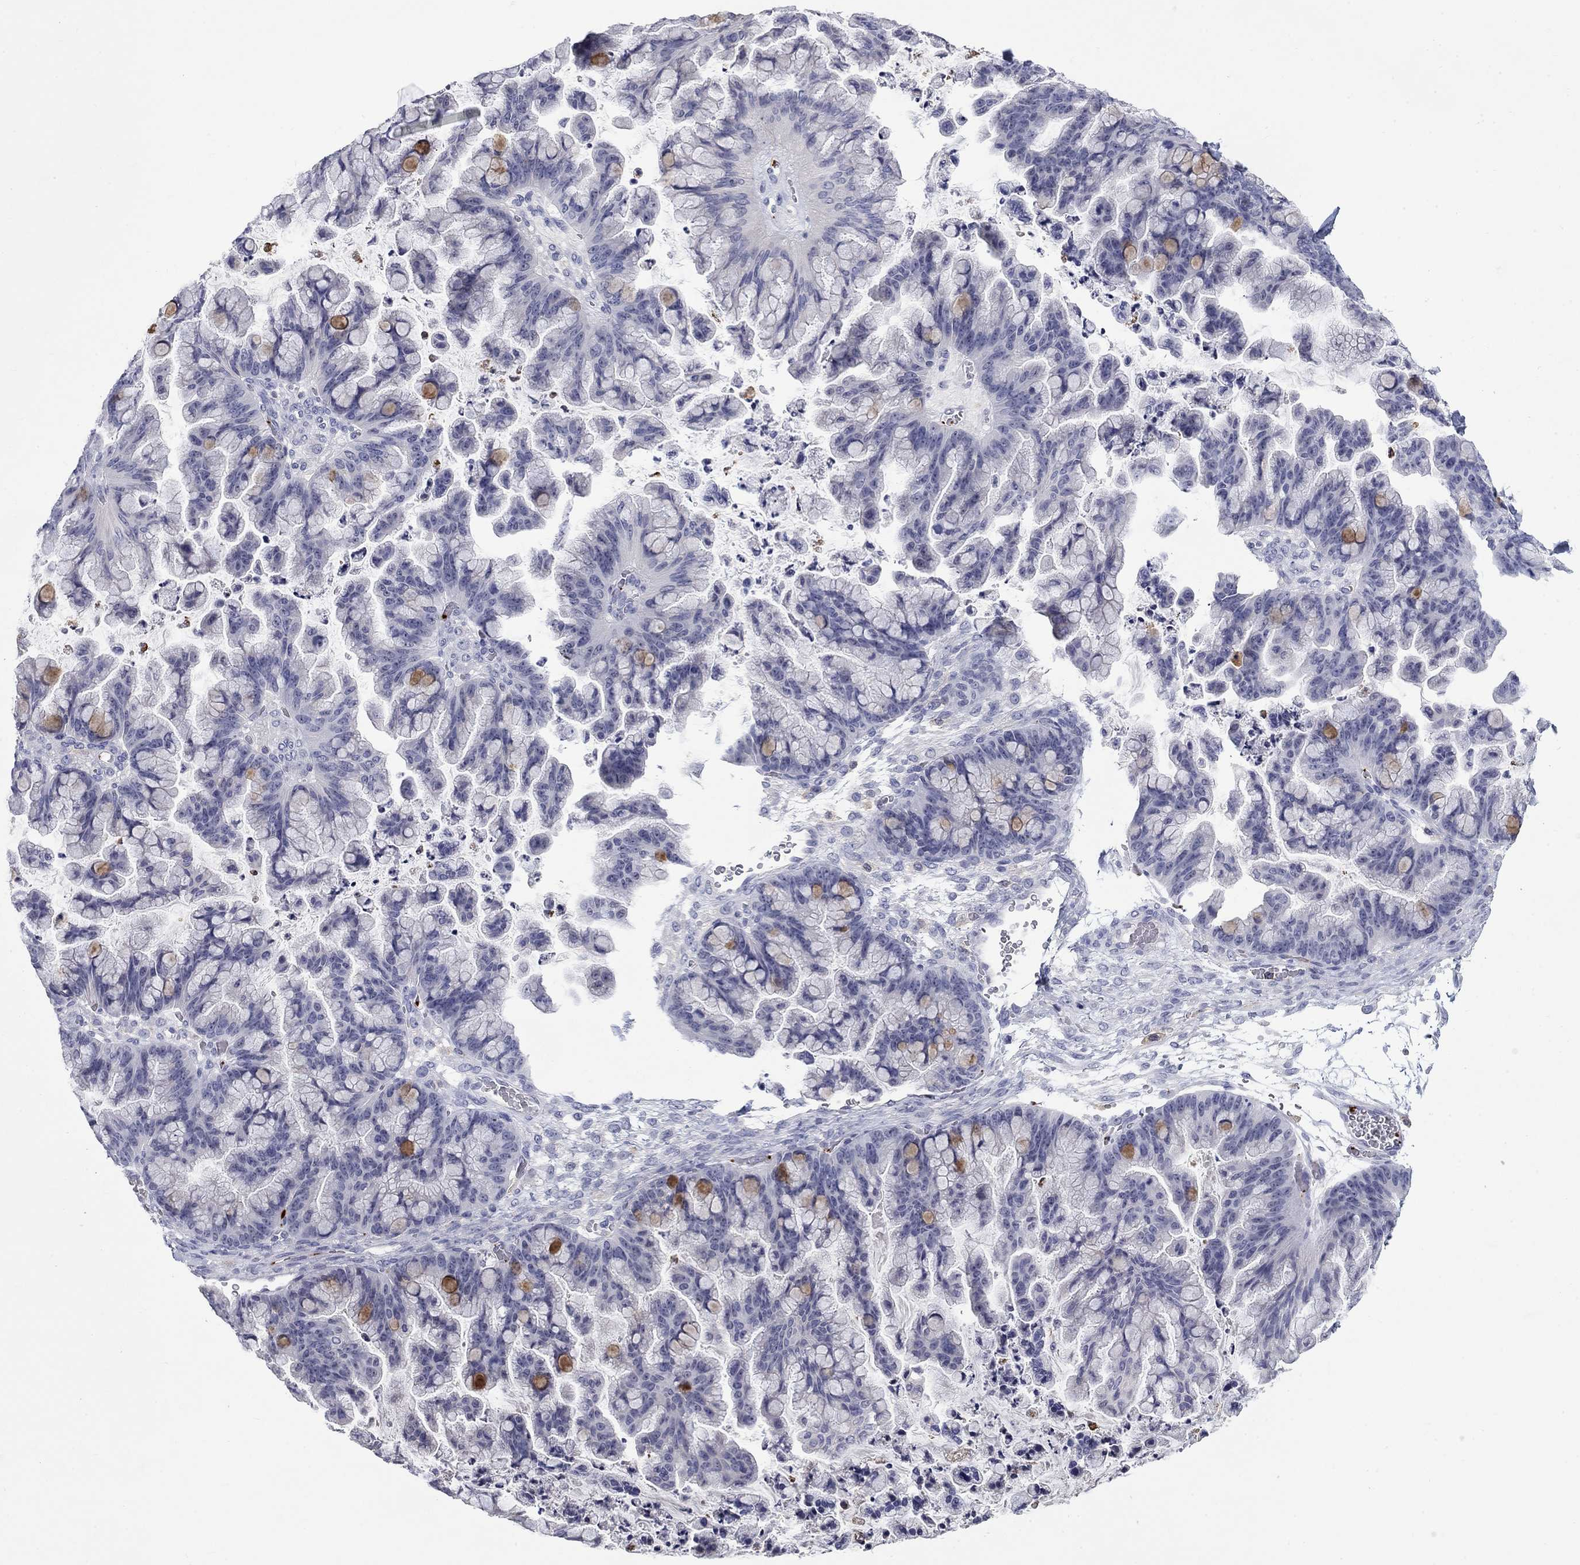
{"staining": {"intensity": "negative", "quantity": "none", "location": "none"}, "tissue": "ovarian cancer", "cell_type": "Tumor cells", "image_type": "cancer", "snomed": [{"axis": "morphology", "description": "Cystadenocarcinoma, mucinous, NOS"}, {"axis": "topography", "description": "Ovary"}], "caption": "Ovarian cancer was stained to show a protein in brown. There is no significant staining in tumor cells.", "gene": "PLEK", "patient": {"sex": "female", "age": 67}}